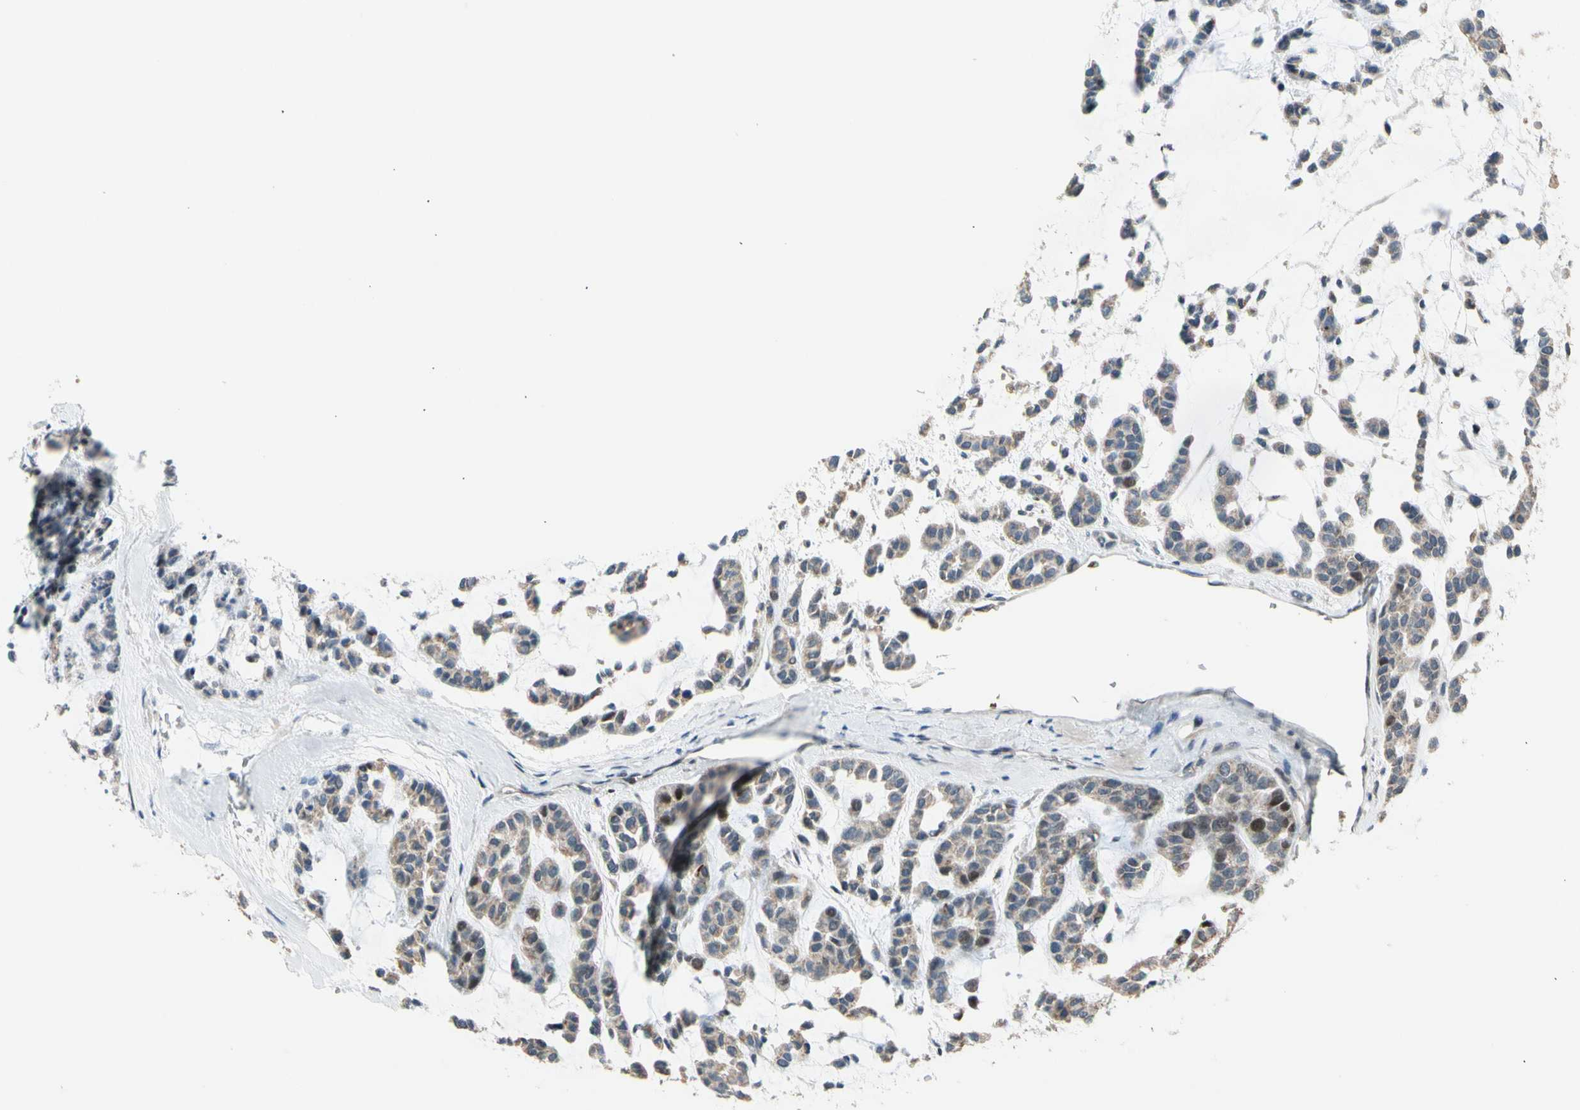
{"staining": {"intensity": "moderate", "quantity": "25%-75%", "location": "nuclear"}, "tissue": "head and neck cancer", "cell_type": "Tumor cells", "image_type": "cancer", "snomed": [{"axis": "morphology", "description": "Adenocarcinoma, NOS"}, {"axis": "morphology", "description": "Adenoma, NOS"}, {"axis": "topography", "description": "Head-Neck"}], "caption": "Immunohistochemistry histopathology image of neoplastic tissue: human head and neck cancer (adenoma) stained using immunohistochemistry displays medium levels of moderate protein expression localized specifically in the nuclear of tumor cells, appearing as a nuclear brown color.", "gene": "ZNF184", "patient": {"sex": "female", "age": 55}}